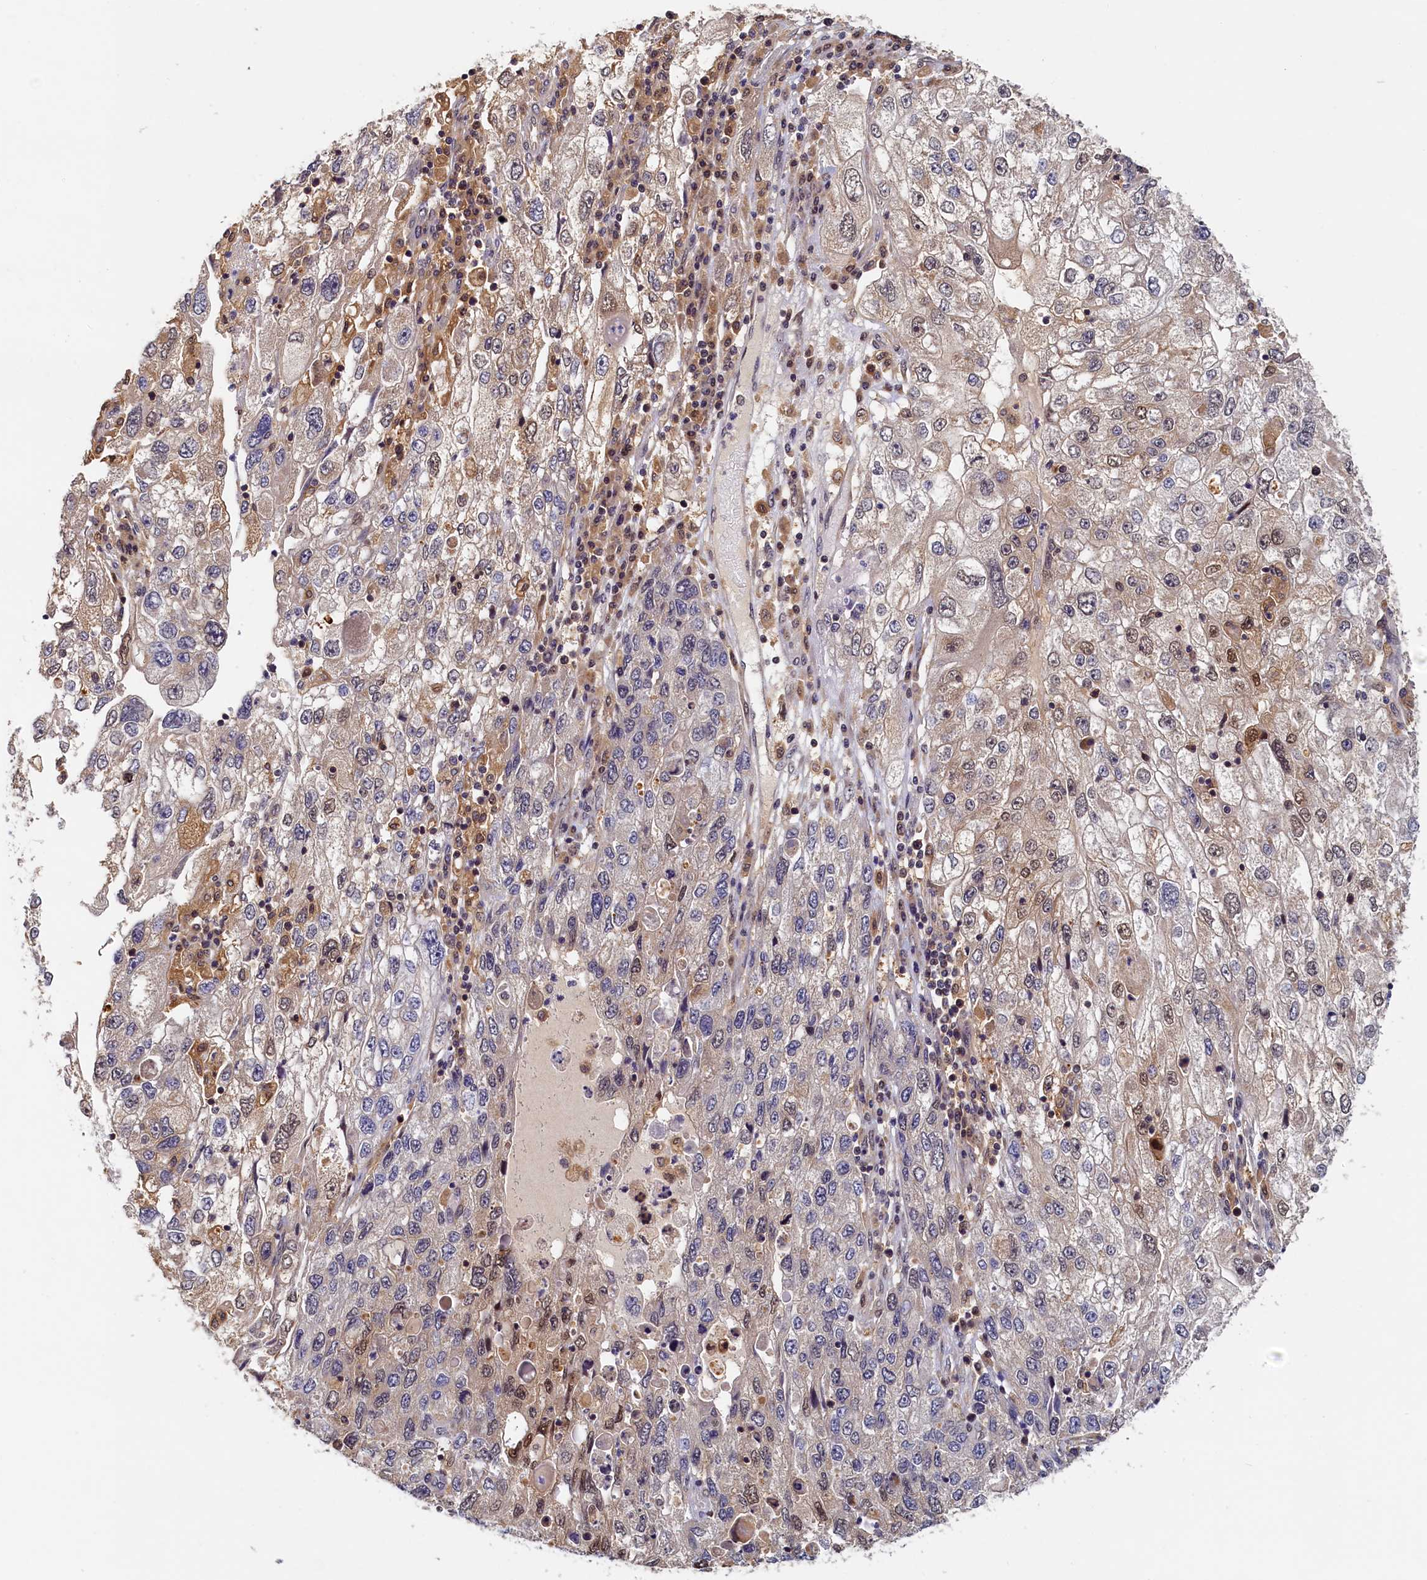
{"staining": {"intensity": "moderate", "quantity": "<25%", "location": "nuclear"}, "tissue": "endometrial cancer", "cell_type": "Tumor cells", "image_type": "cancer", "snomed": [{"axis": "morphology", "description": "Adenocarcinoma, NOS"}, {"axis": "topography", "description": "Endometrium"}], "caption": "Tumor cells reveal low levels of moderate nuclear staining in about <25% of cells in human adenocarcinoma (endometrial).", "gene": "PAAF1", "patient": {"sex": "female", "age": 49}}